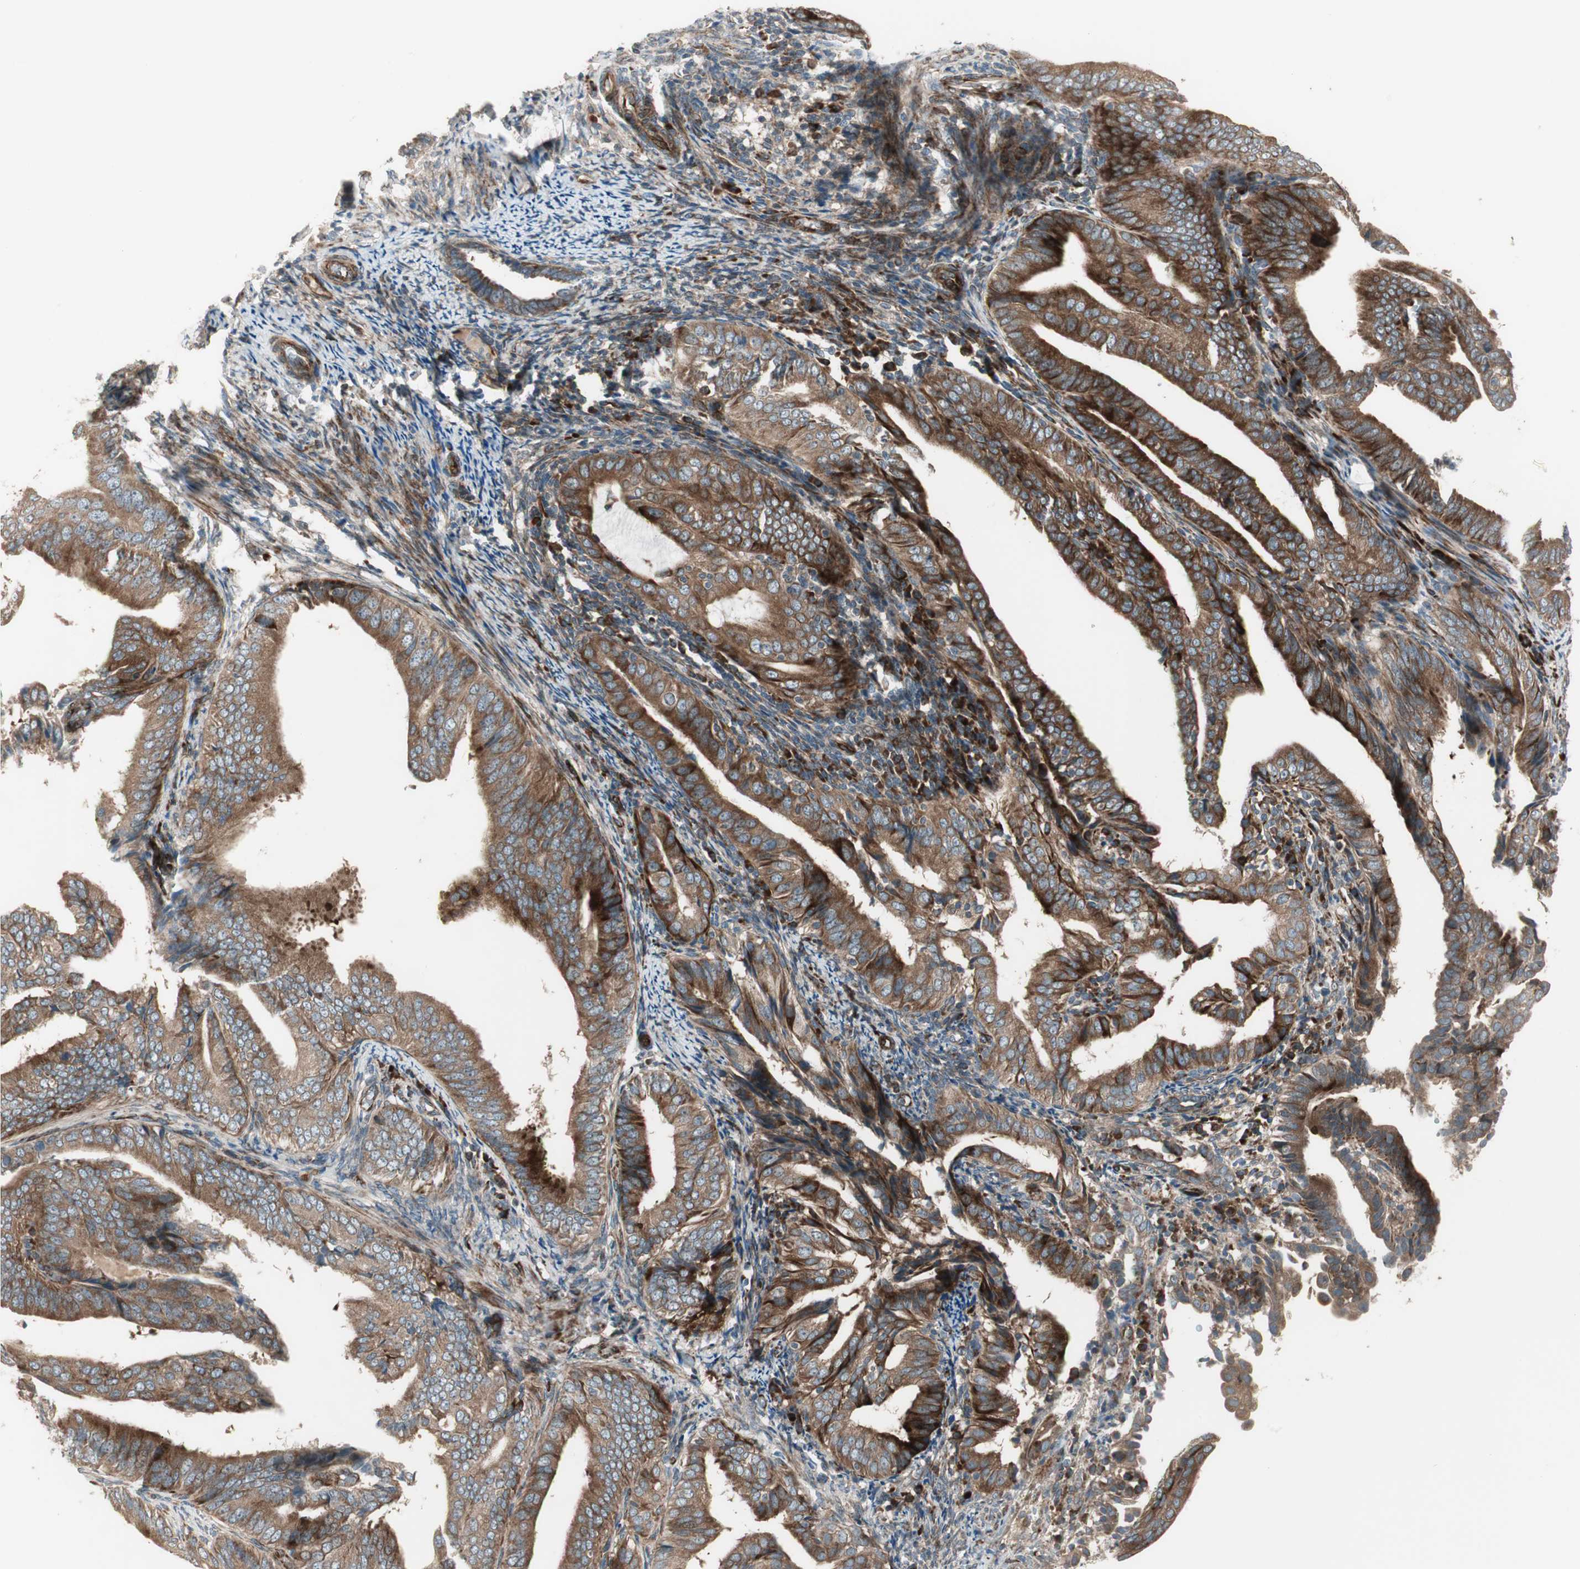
{"staining": {"intensity": "strong", "quantity": ">75%", "location": "cytoplasmic/membranous"}, "tissue": "endometrial cancer", "cell_type": "Tumor cells", "image_type": "cancer", "snomed": [{"axis": "morphology", "description": "Adenocarcinoma, NOS"}, {"axis": "topography", "description": "Endometrium"}], "caption": "Immunohistochemical staining of human adenocarcinoma (endometrial) demonstrates high levels of strong cytoplasmic/membranous expression in approximately >75% of tumor cells.", "gene": "PPP2R5E", "patient": {"sex": "female", "age": 58}}